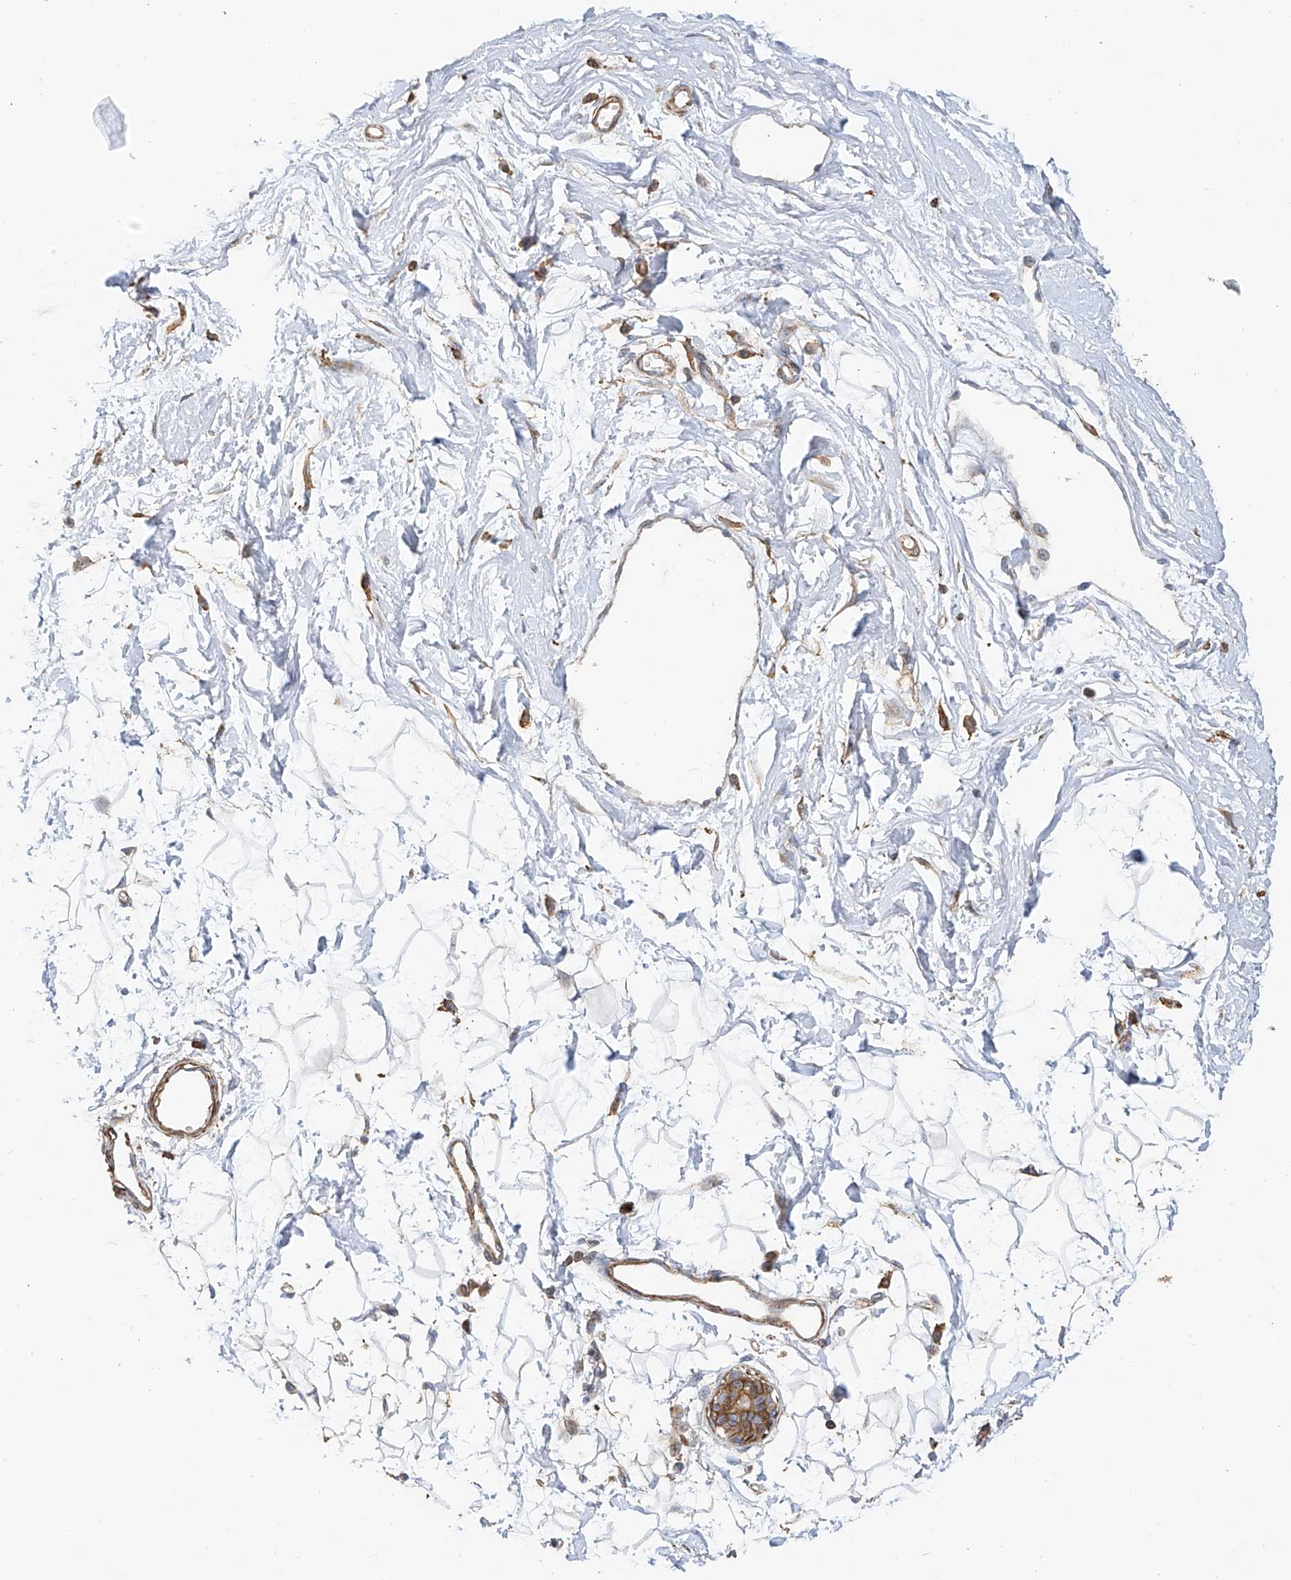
{"staining": {"intensity": "negative", "quantity": "none", "location": "none"}, "tissue": "breast", "cell_type": "Adipocytes", "image_type": "normal", "snomed": [{"axis": "morphology", "description": "Normal tissue, NOS"}, {"axis": "topography", "description": "Breast"}], "caption": "Immunohistochemical staining of unremarkable human breast shows no significant expression in adipocytes.", "gene": "SLC43A3", "patient": {"sex": "female", "age": 45}}